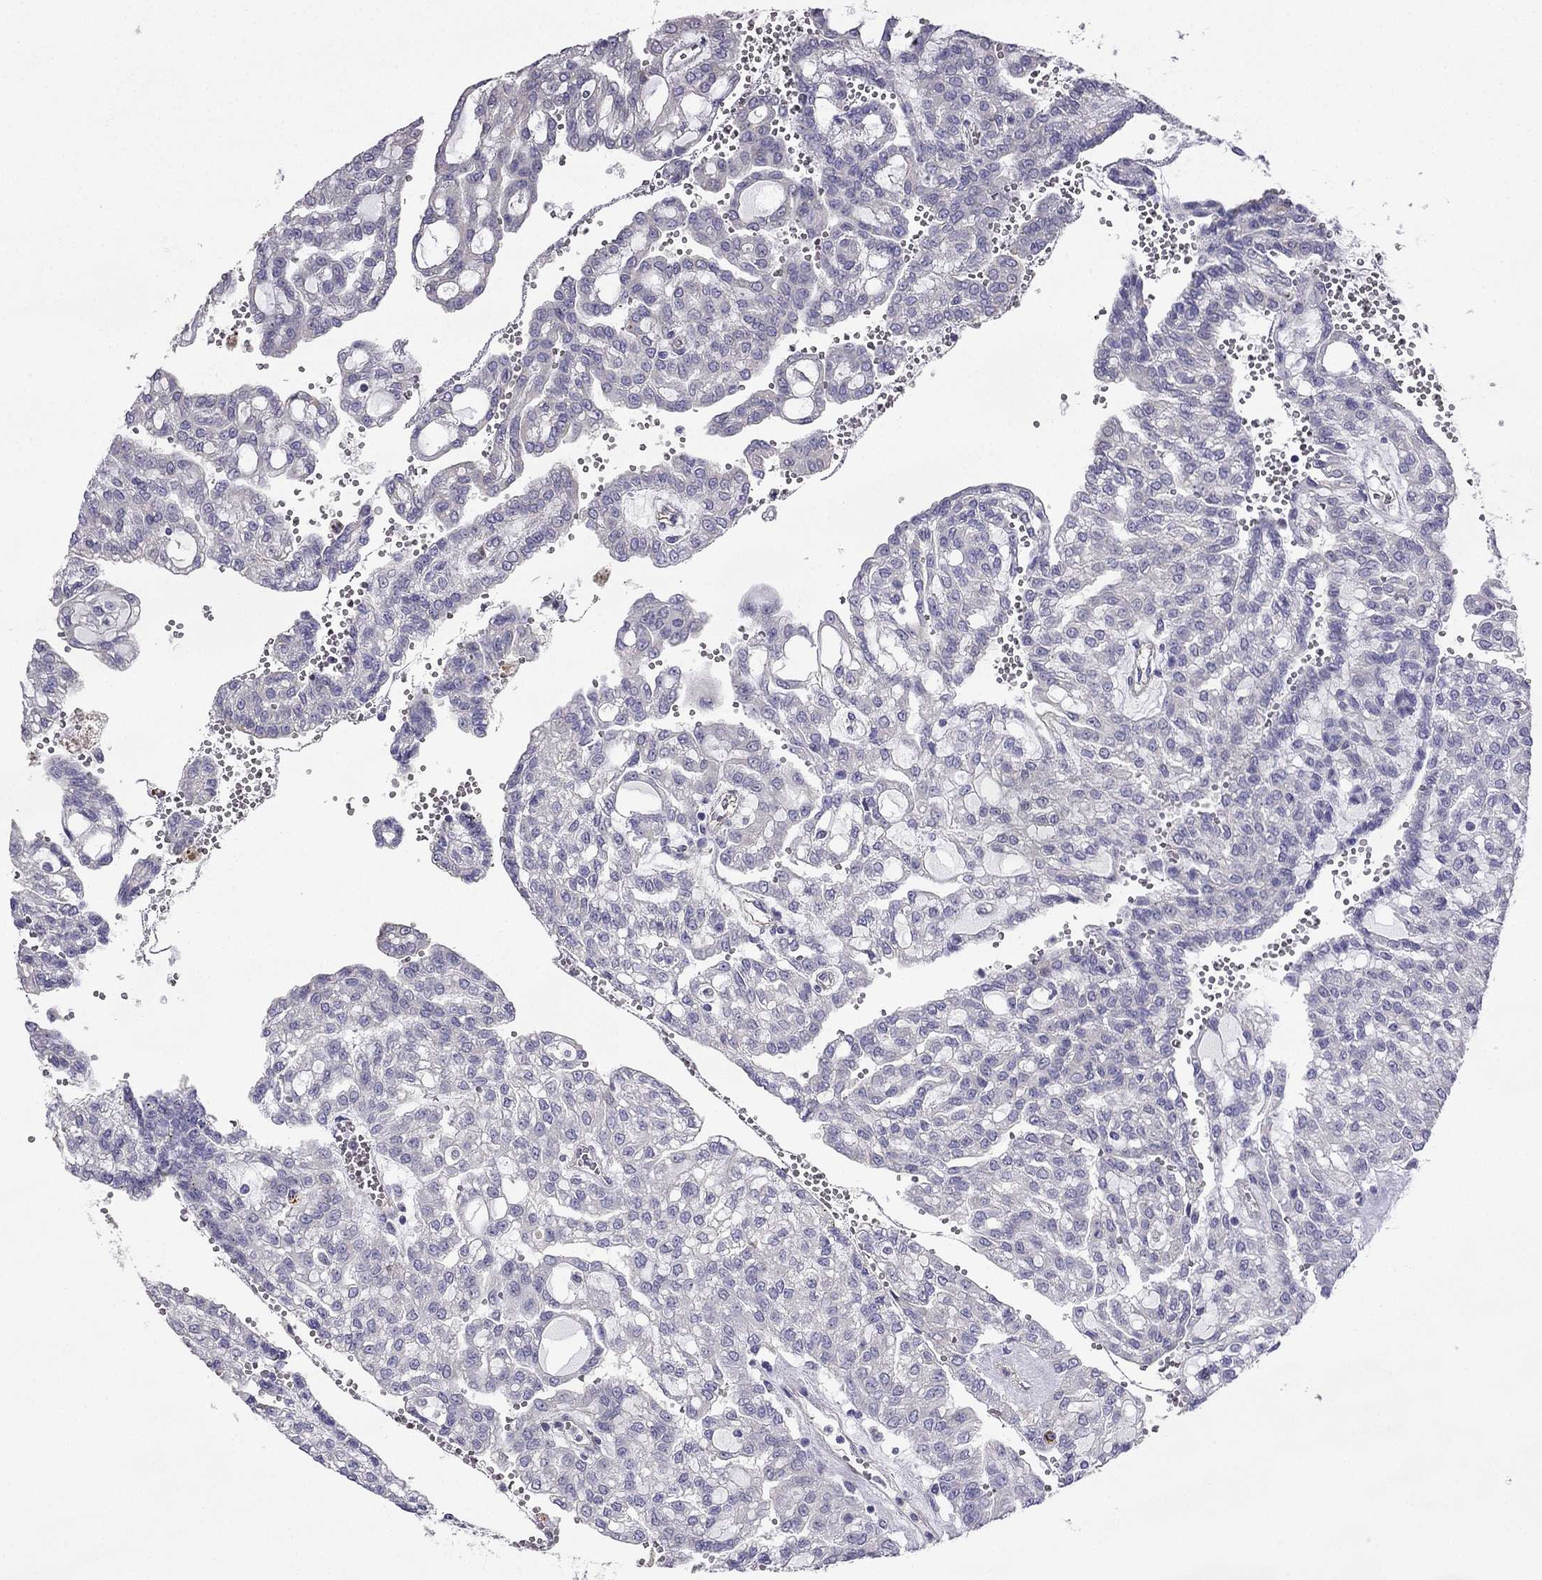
{"staining": {"intensity": "negative", "quantity": "none", "location": "none"}, "tissue": "renal cancer", "cell_type": "Tumor cells", "image_type": "cancer", "snomed": [{"axis": "morphology", "description": "Adenocarcinoma, NOS"}, {"axis": "topography", "description": "Kidney"}], "caption": "Tumor cells are negative for protein expression in human adenocarcinoma (renal).", "gene": "ENOX1", "patient": {"sex": "male", "age": 63}}